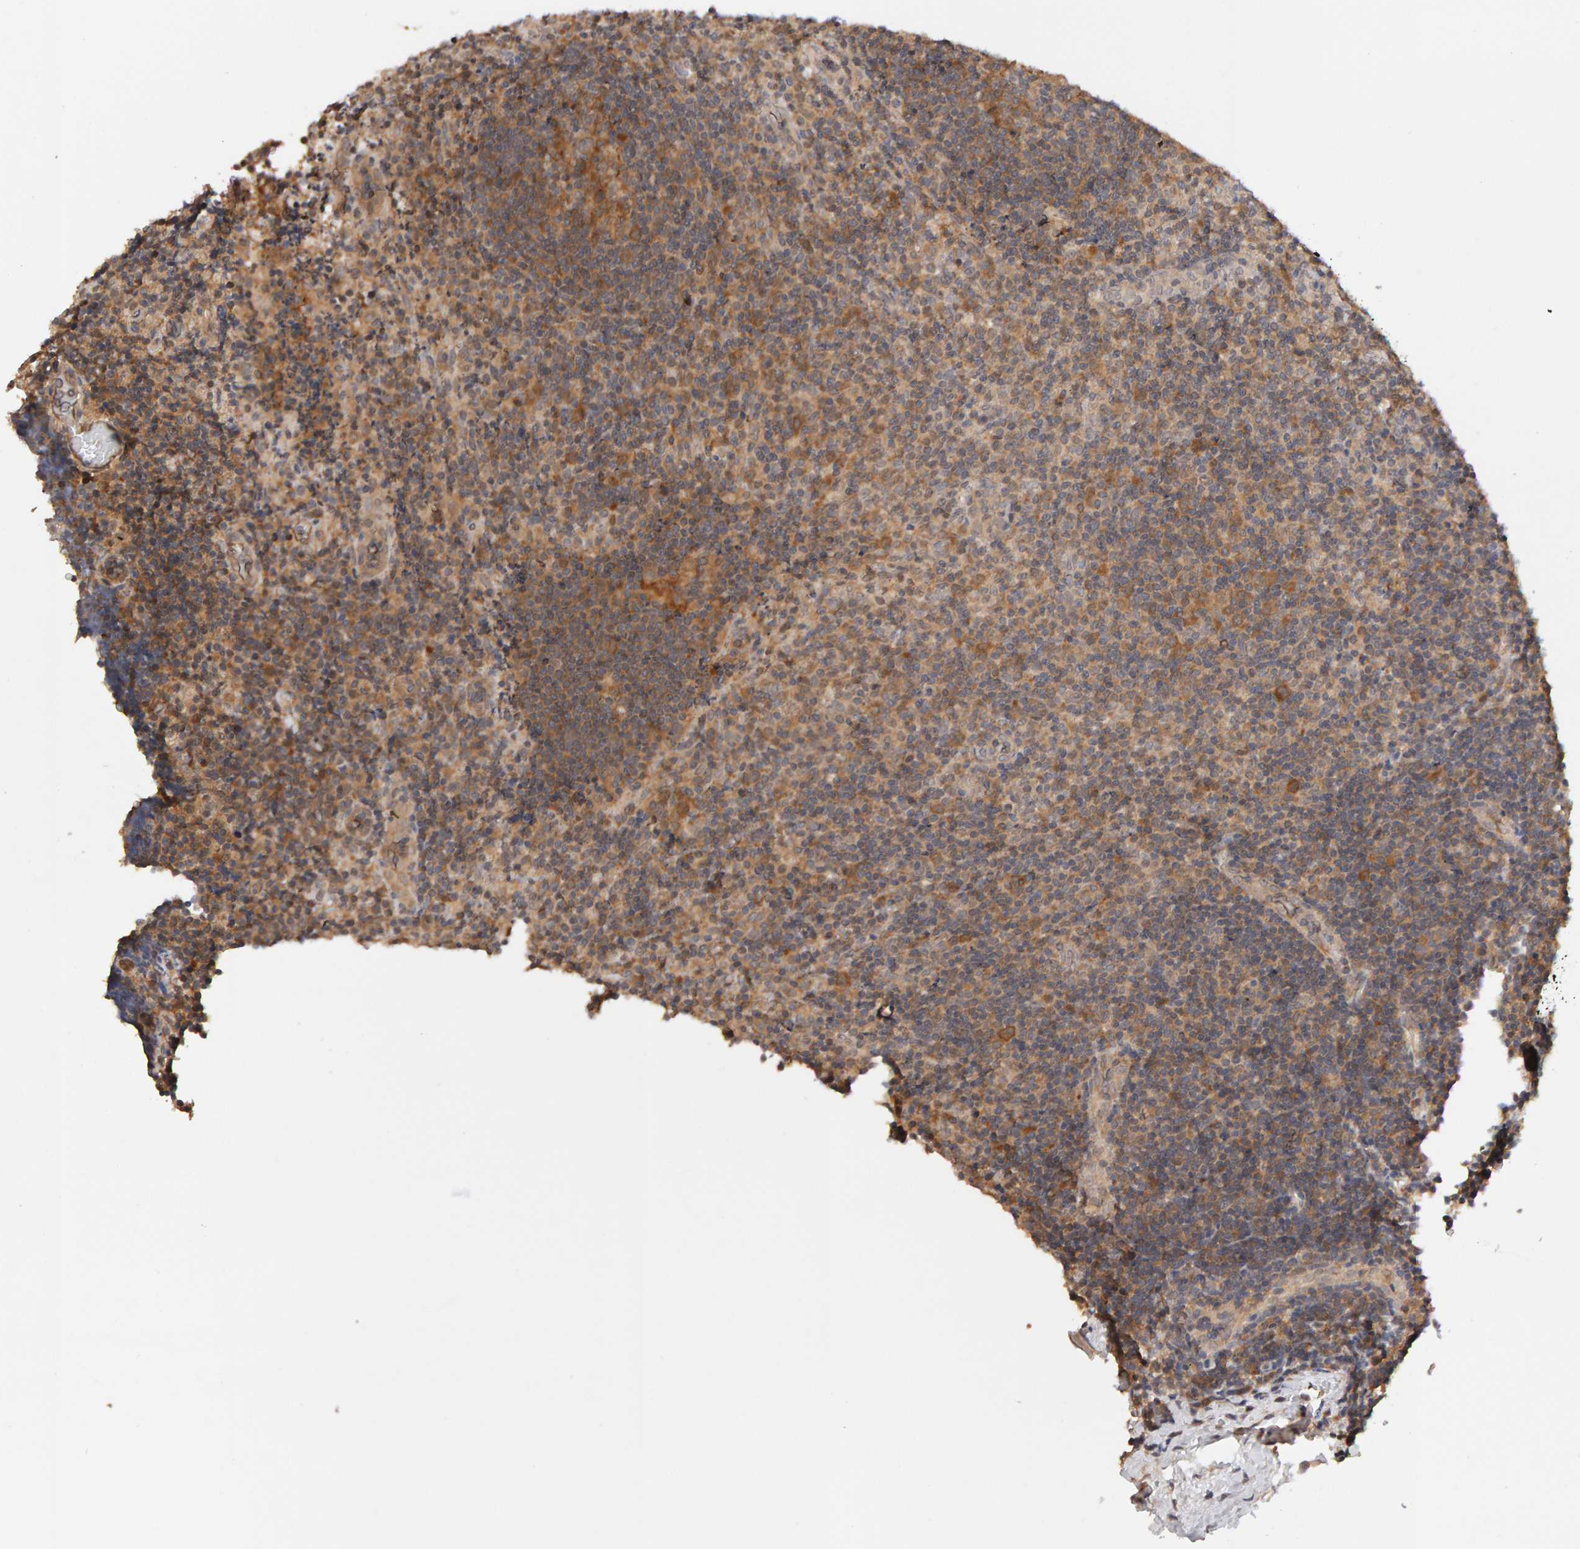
{"staining": {"intensity": "weak", "quantity": ">75%", "location": "cytoplasmic/membranous"}, "tissue": "lymphoma", "cell_type": "Tumor cells", "image_type": "cancer", "snomed": [{"axis": "morphology", "description": "Malignant lymphoma, non-Hodgkin's type, High grade"}, {"axis": "topography", "description": "Tonsil"}], "caption": "Immunohistochemical staining of malignant lymphoma, non-Hodgkin's type (high-grade) exhibits low levels of weak cytoplasmic/membranous protein expression in about >75% of tumor cells.", "gene": "DNAJC7", "patient": {"sex": "female", "age": 36}}